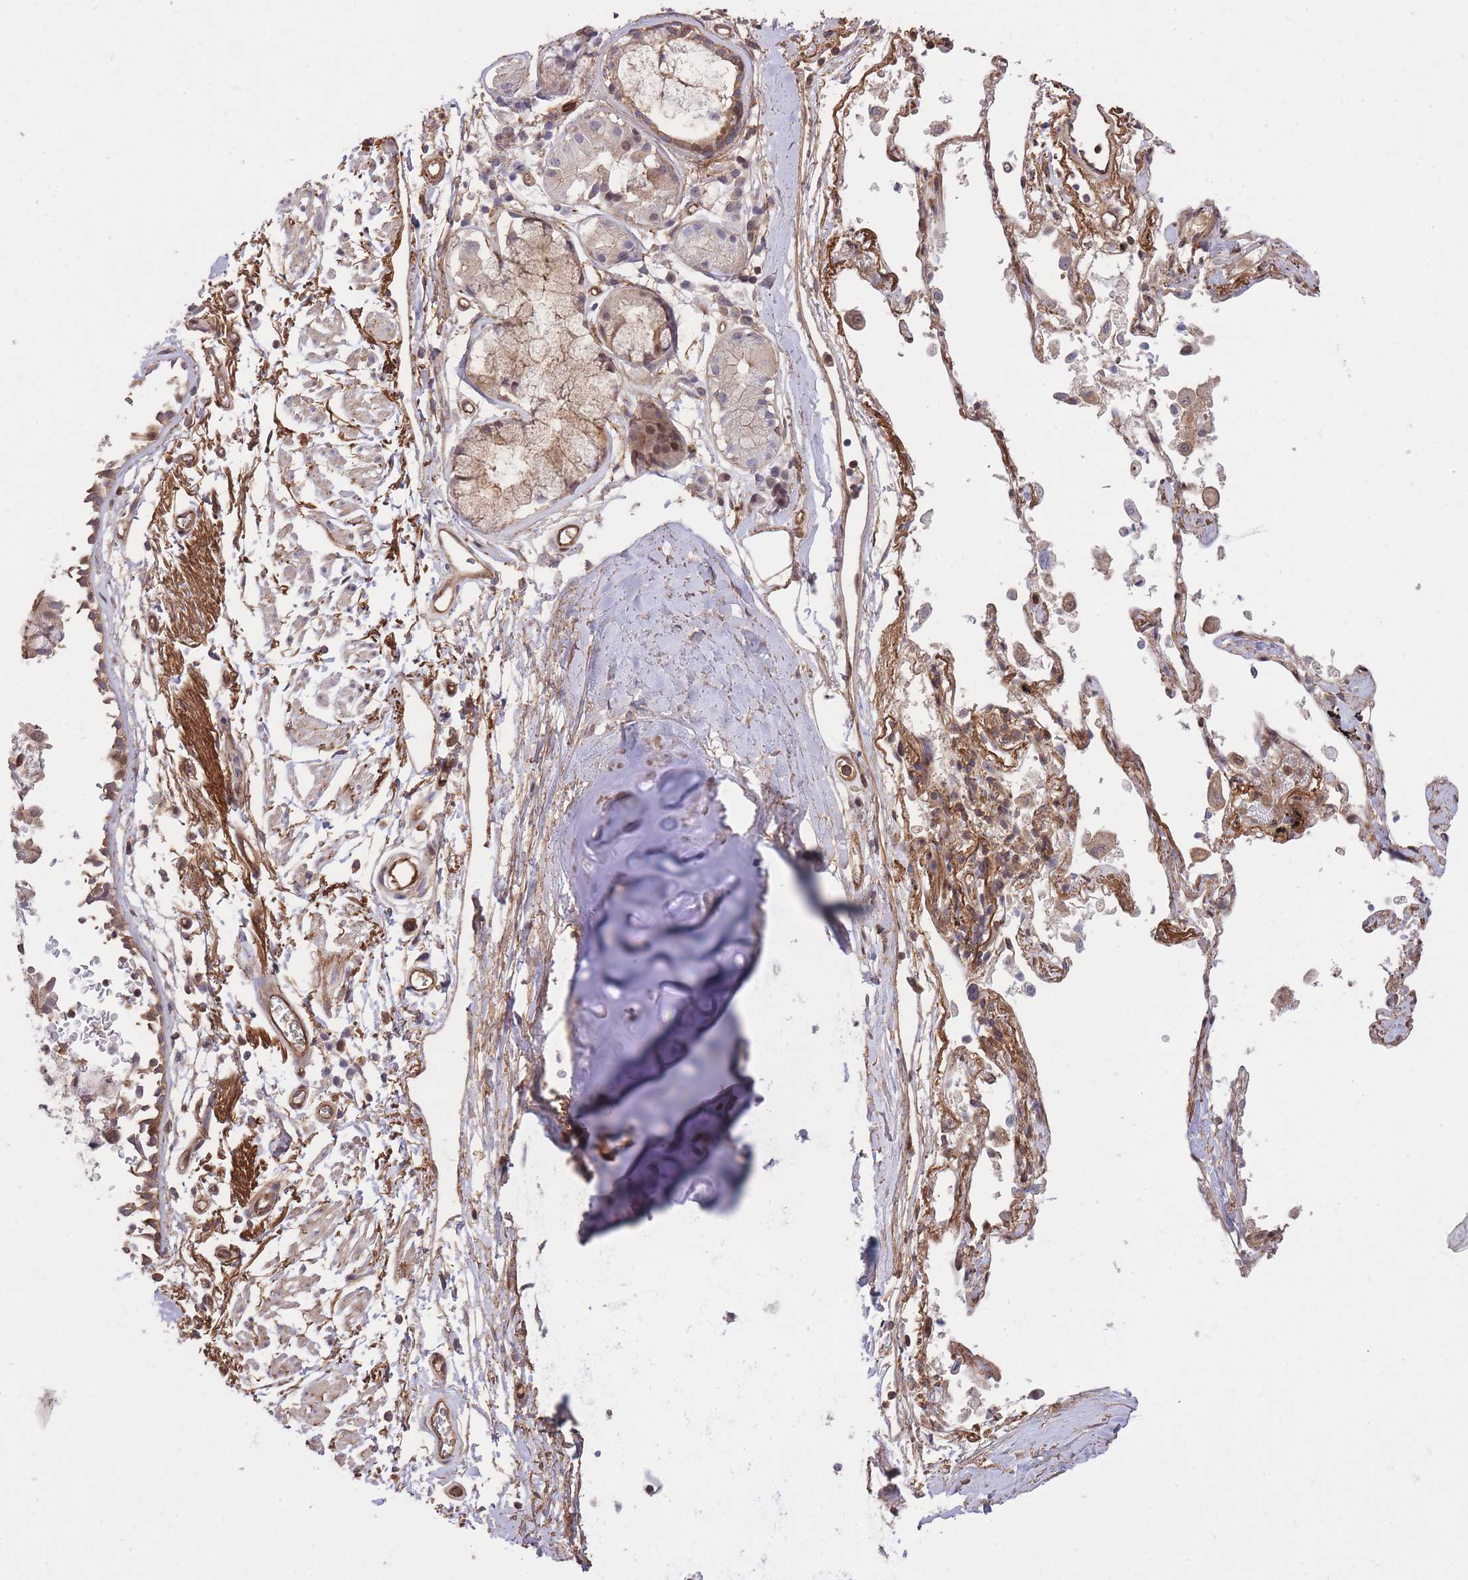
{"staining": {"intensity": "negative", "quantity": "none", "location": "none"}, "tissue": "soft tissue", "cell_type": "Chondrocytes", "image_type": "normal", "snomed": [{"axis": "morphology", "description": "Normal tissue, NOS"}, {"axis": "topography", "description": "Cartilage tissue"}], "caption": "The image exhibits no staining of chondrocytes in benign soft tissue.", "gene": "PLD1", "patient": {"sex": "male", "age": 73}}